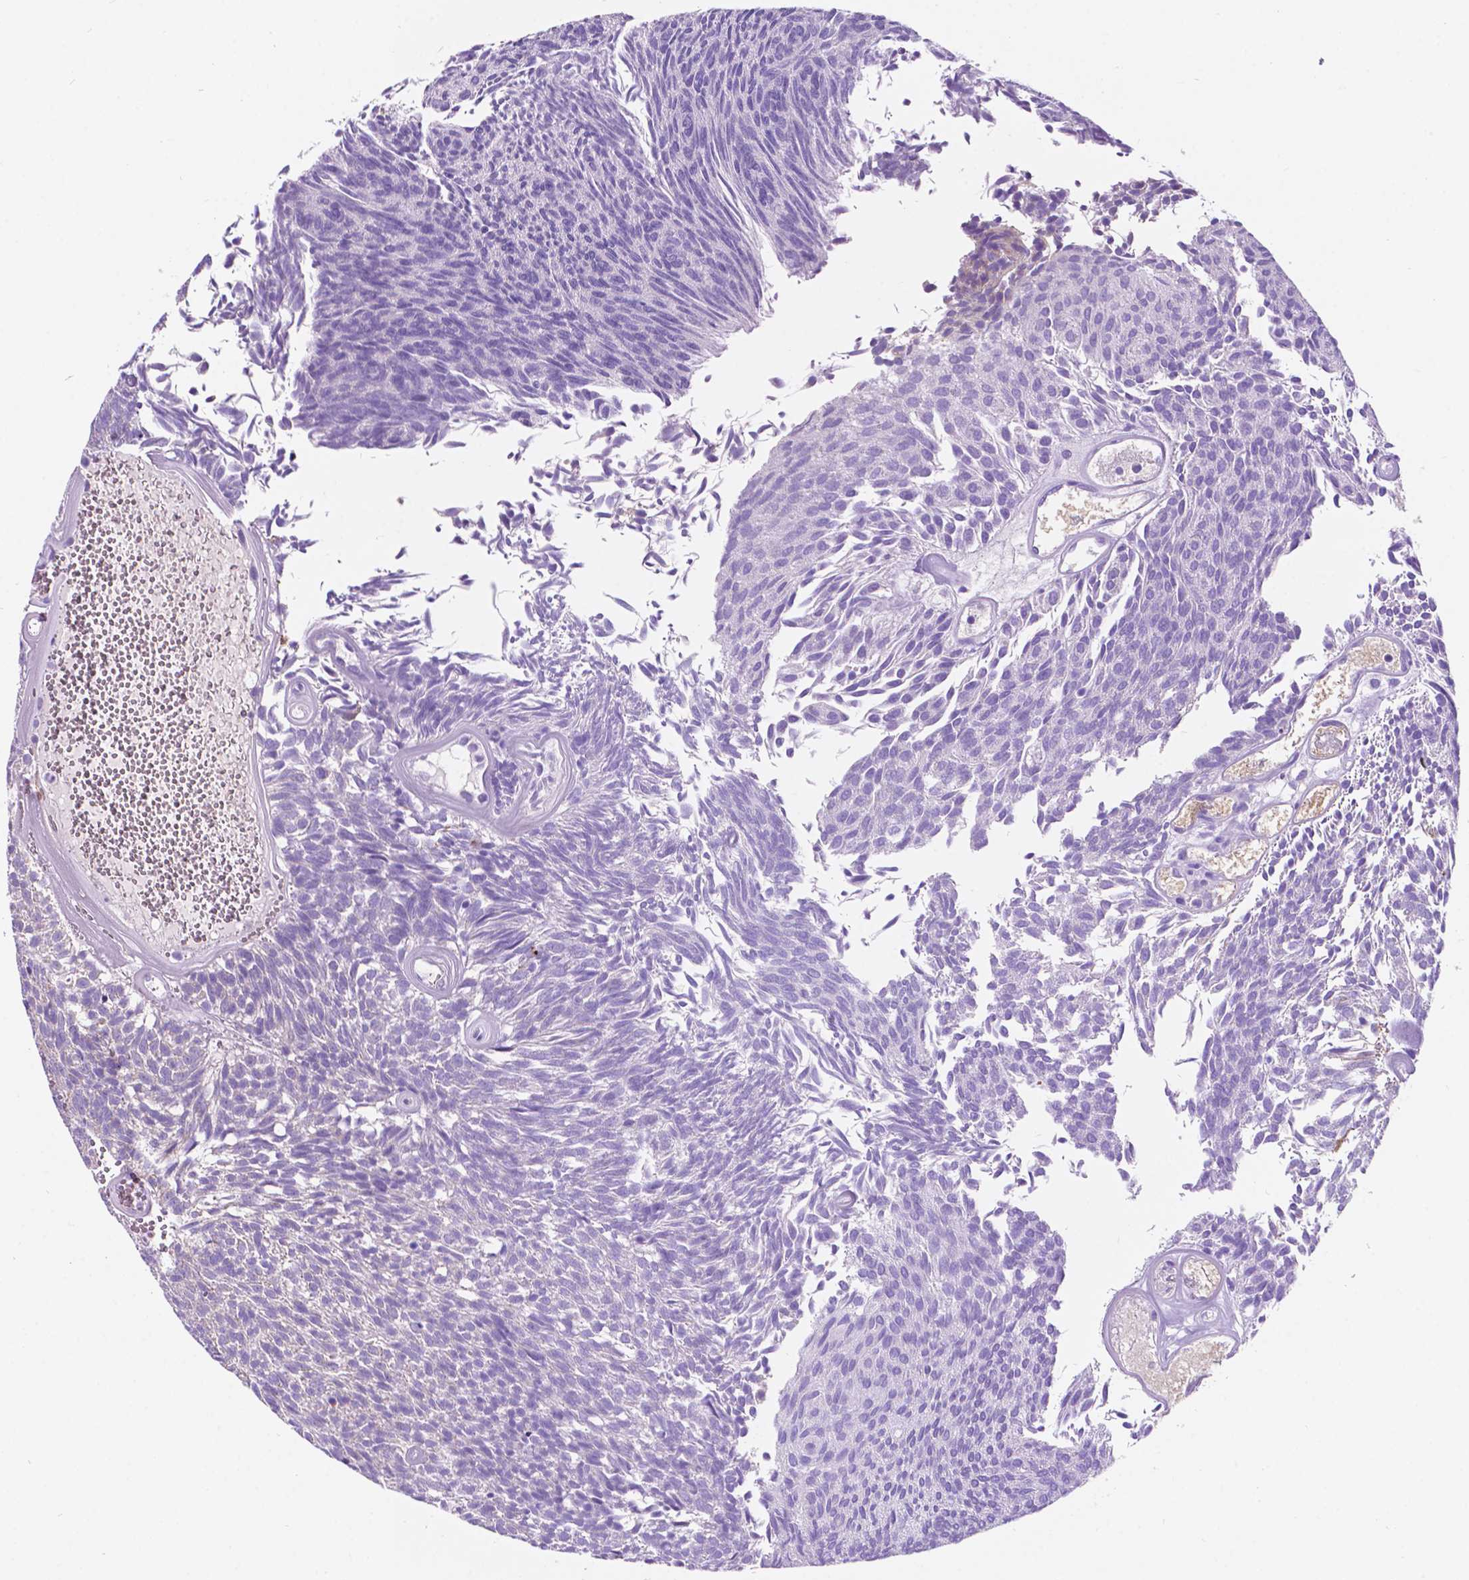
{"staining": {"intensity": "negative", "quantity": "none", "location": "none"}, "tissue": "urothelial cancer", "cell_type": "Tumor cells", "image_type": "cancer", "snomed": [{"axis": "morphology", "description": "Urothelial carcinoma, Low grade"}, {"axis": "topography", "description": "Urinary bladder"}], "caption": "This is a histopathology image of immunohistochemistry staining of urothelial cancer, which shows no positivity in tumor cells.", "gene": "TRPV5", "patient": {"sex": "male", "age": 77}}